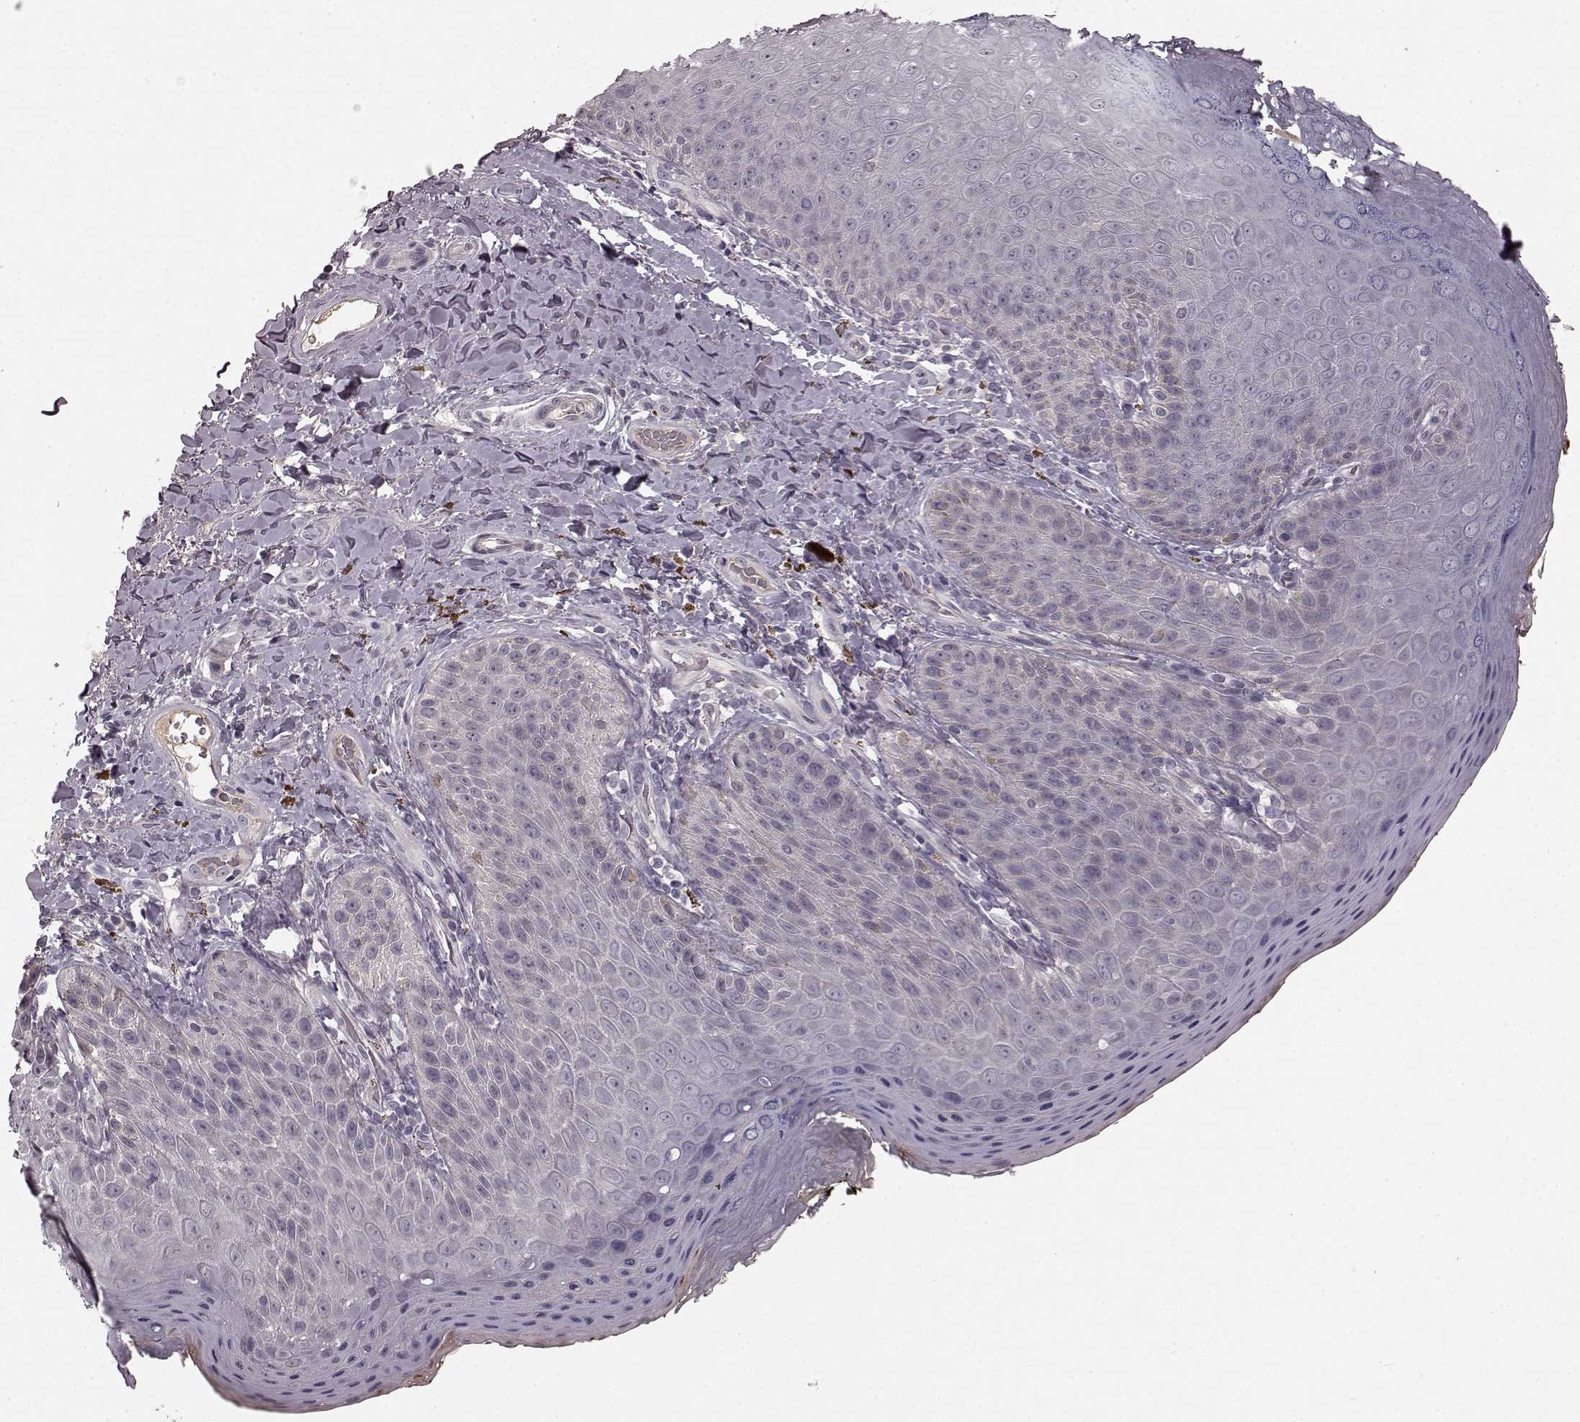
{"staining": {"intensity": "negative", "quantity": "none", "location": "none"}, "tissue": "skin", "cell_type": "Epidermal cells", "image_type": "normal", "snomed": [{"axis": "morphology", "description": "Normal tissue, NOS"}, {"axis": "topography", "description": "Anal"}], "caption": "Immunohistochemistry image of benign skin: human skin stained with DAB reveals no significant protein expression in epidermal cells.", "gene": "SLC22A18", "patient": {"sex": "male", "age": 53}}